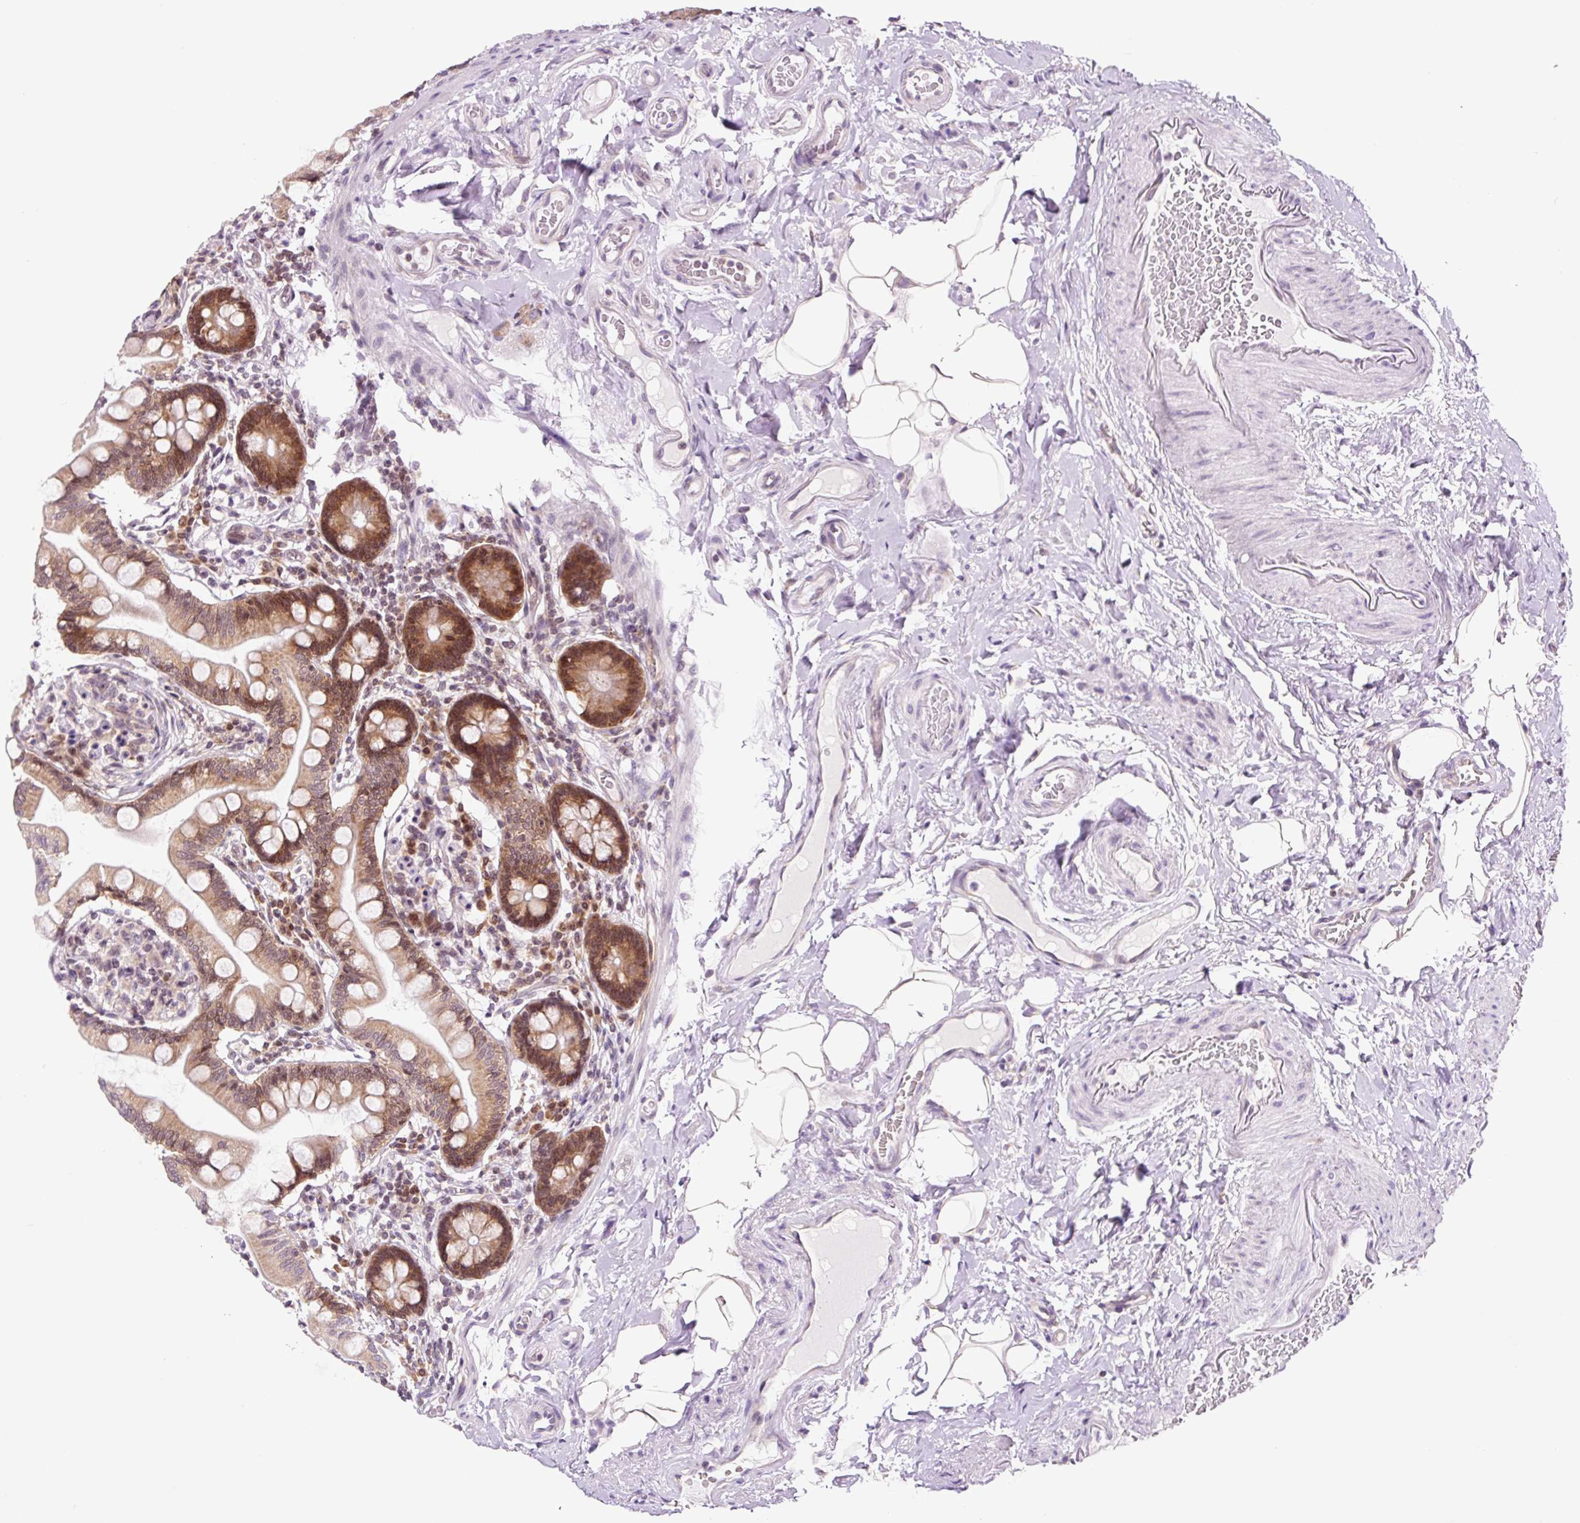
{"staining": {"intensity": "strong", "quantity": ">75%", "location": "cytoplasmic/membranous"}, "tissue": "small intestine", "cell_type": "Glandular cells", "image_type": "normal", "snomed": [{"axis": "morphology", "description": "Normal tissue, NOS"}, {"axis": "topography", "description": "Small intestine"}], "caption": "Immunohistochemical staining of normal small intestine reveals strong cytoplasmic/membranous protein positivity in about >75% of glandular cells. (brown staining indicates protein expression, while blue staining denotes nuclei).", "gene": "RPL41", "patient": {"sex": "female", "age": 64}}